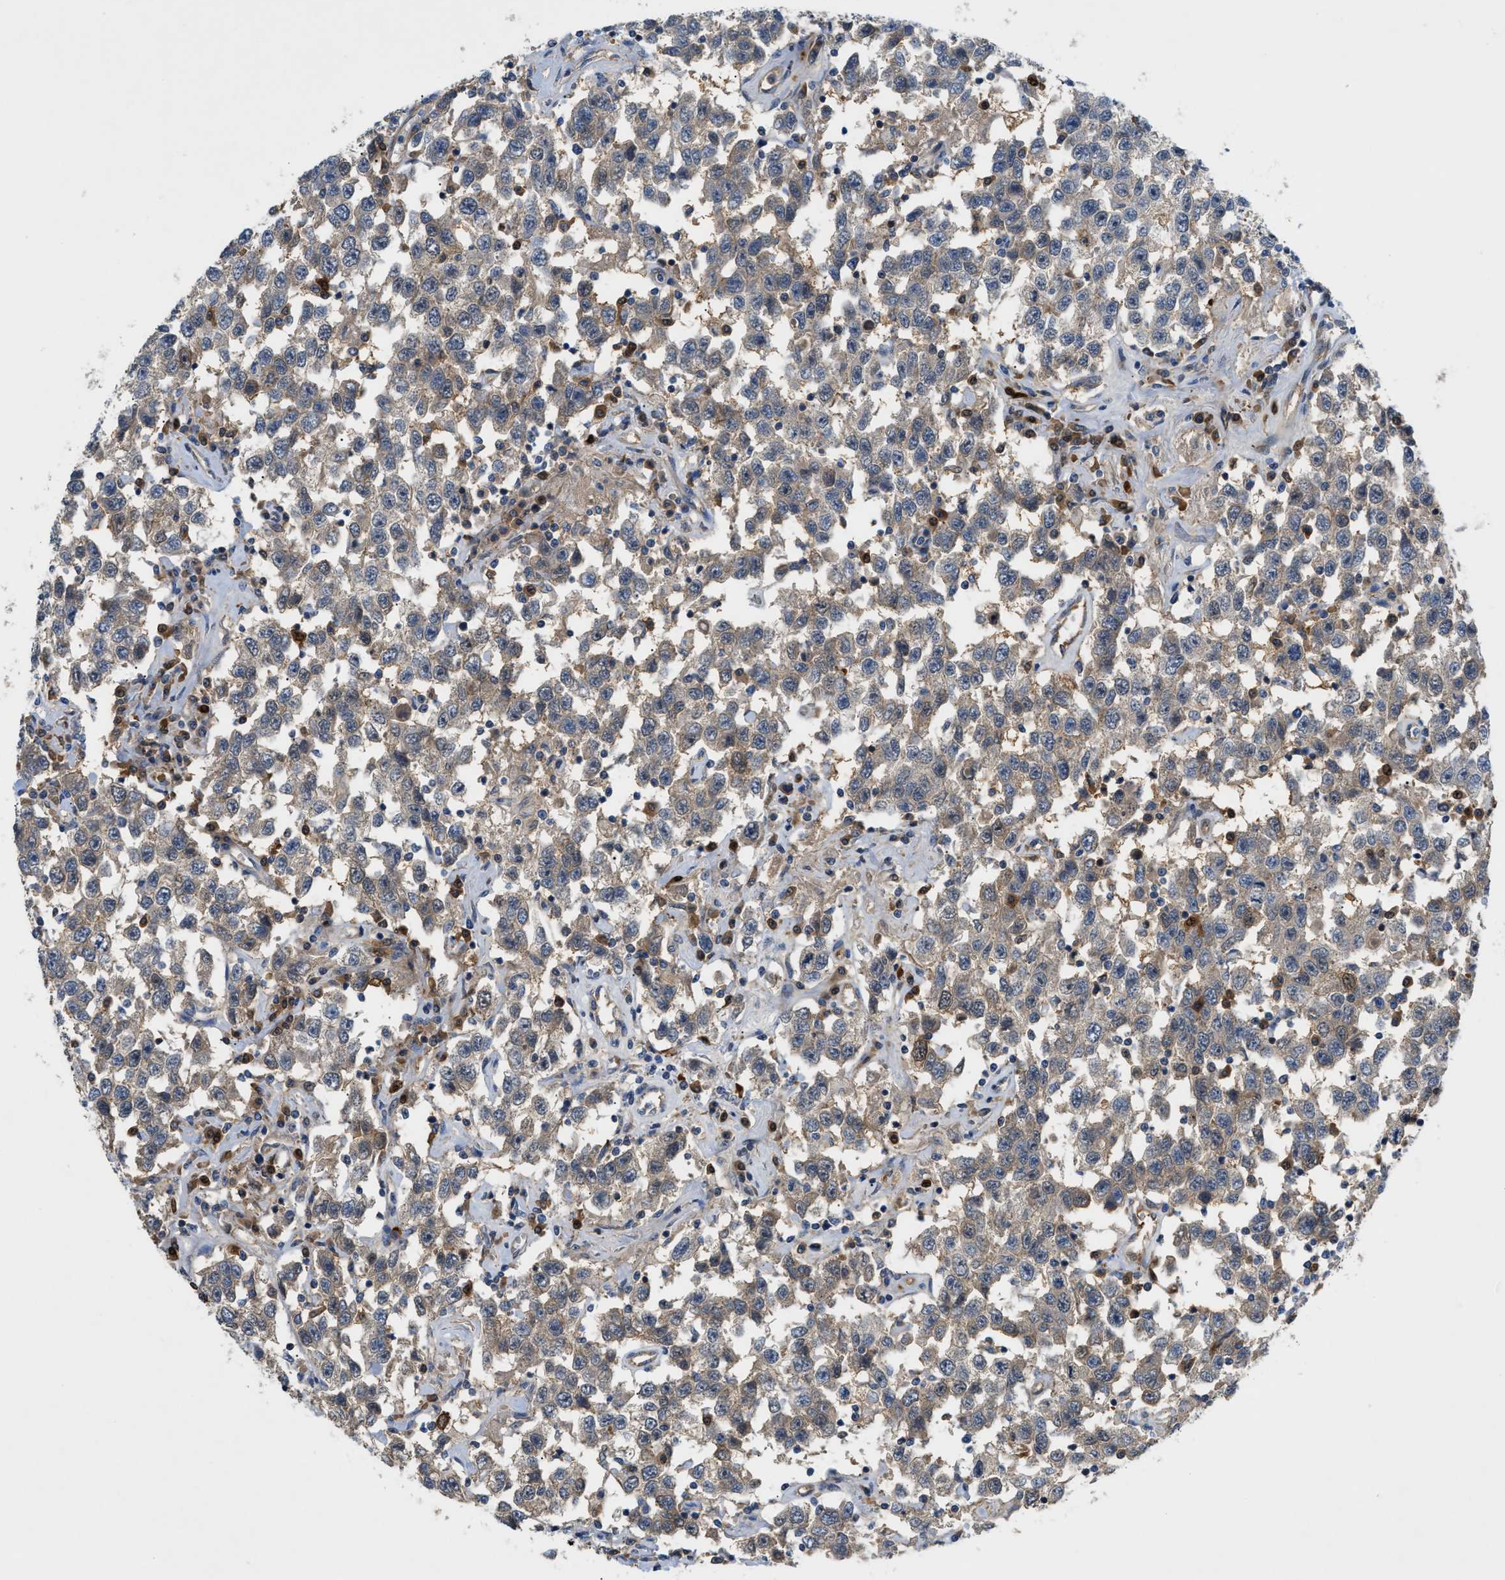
{"staining": {"intensity": "weak", "quantity": ">75%", "location": "cytoplasmic/membranous"}, "tissue": "testis cancer", "cell_type": "Tumor cells", "image_type": "cancer", "snomed": [{"axis": "morphology", "description": "Seminoma, NOS"}, {"axis": "topography", "description": "Testis"}], "caption": "About >75% of tumor cells in human testis seminoma exhibit weak cytoplasmic/membranous protein staining as visualized by brown immunohistochemical staining.", "gene": "TRAK2", "patient": {"sex": "male", "age": 41}}